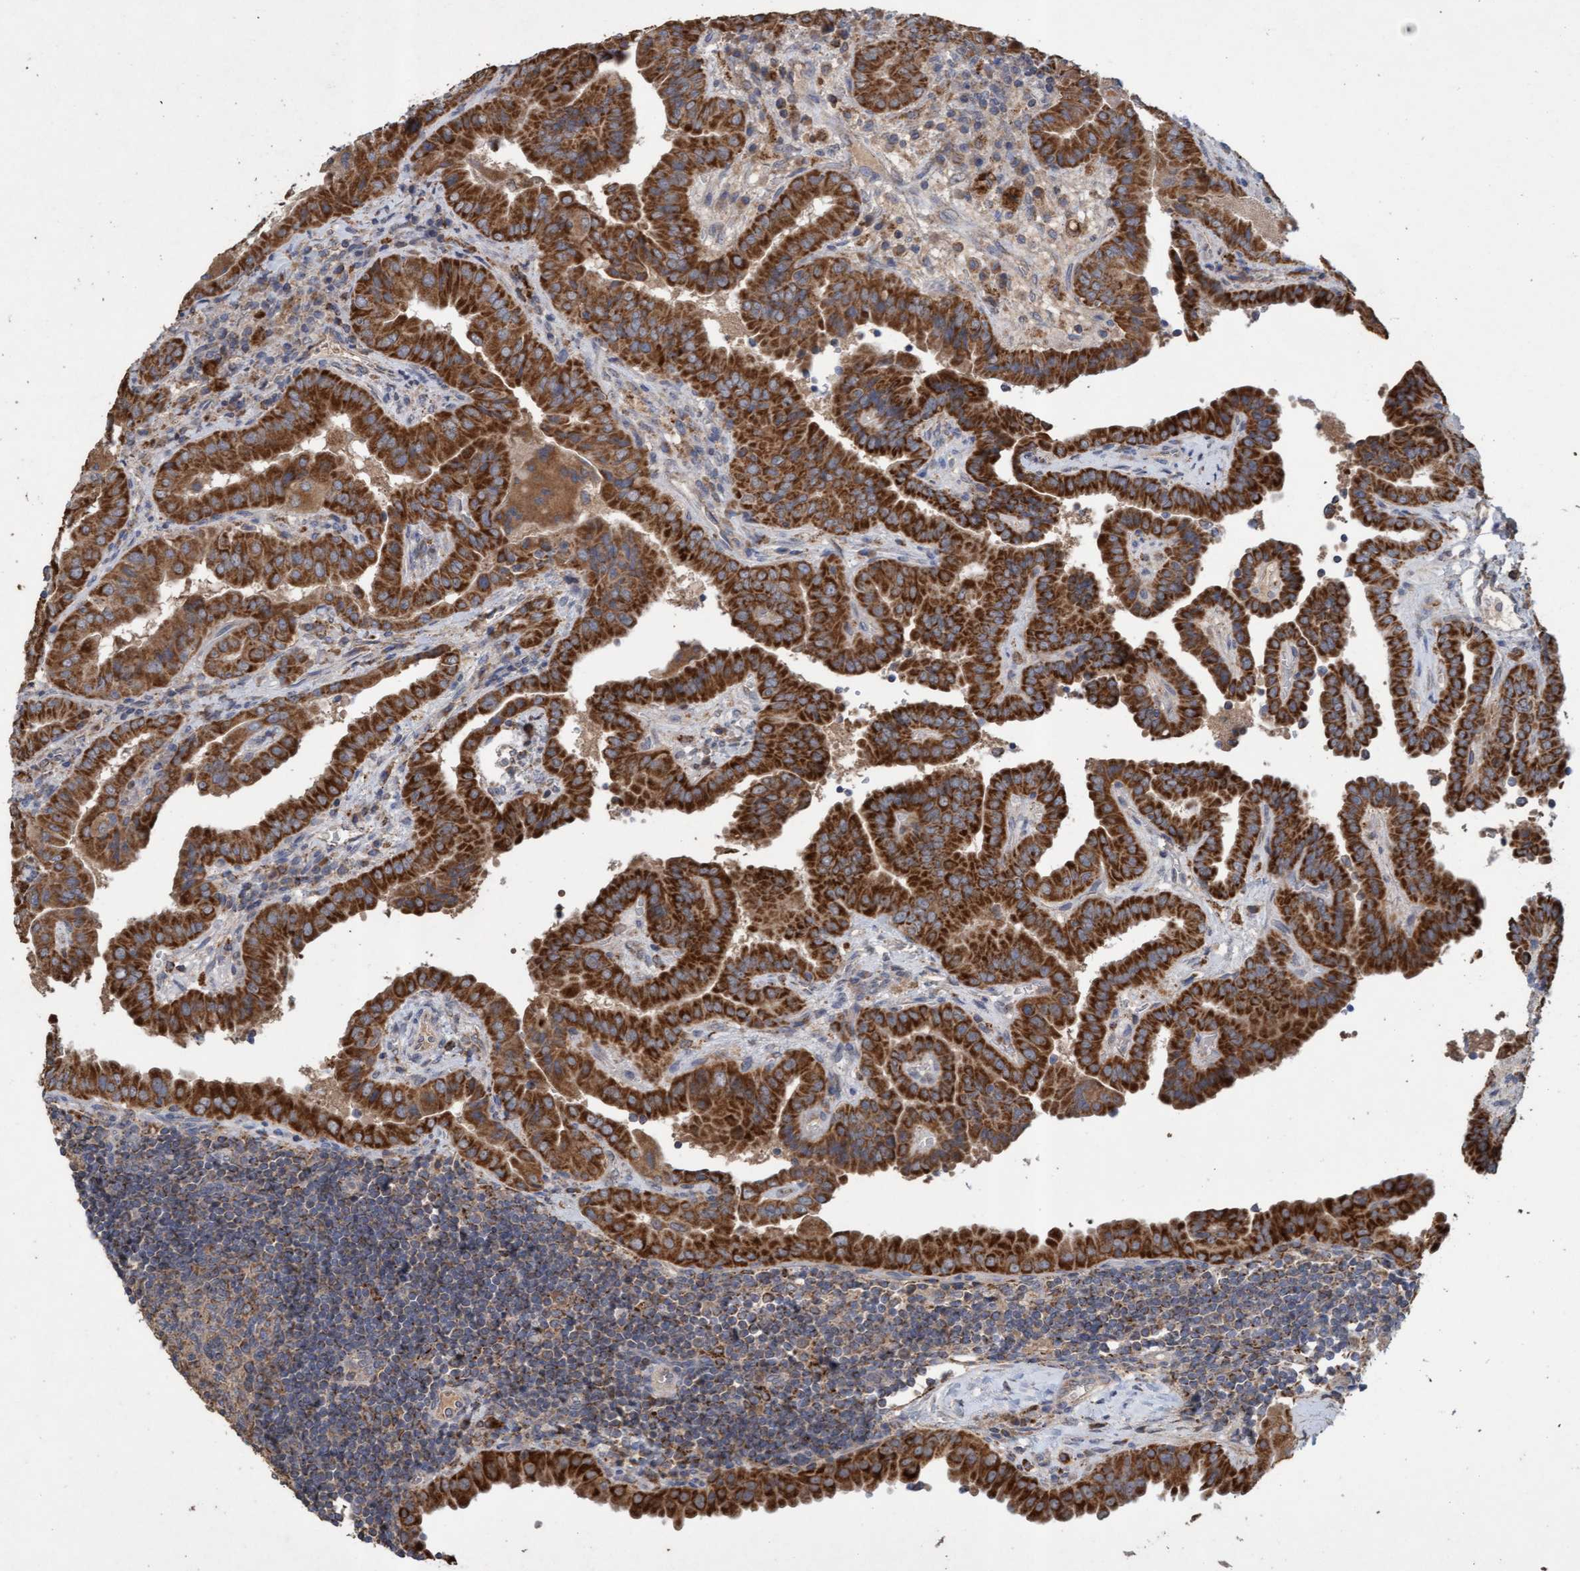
{"staining": {"intensity": "strong", "quantity": ">75%", "location": "cytoplasmic/membranous"}, "tissue": "thyroid cancer", "cell_type": "Tumor cells", "image_type": "cancer", "snomed": [{"axis": "morphology", "description": "Papillary adenocarcinoma, NOS"}, {"axis": "topography", "description": "Thyroid gland"}], "caption": "Strong cytoplasmic/membranous staining is seen in approximately >75% of tumor cells in thyroid cancer (papillary adenocarcinoma). (DAB (3,3'-diaminobenzidine) = brown stain, brightfield microscopy at high magnification).", "gene": "ATPAF2", "patient": {"sex": "male", "age": 33}}